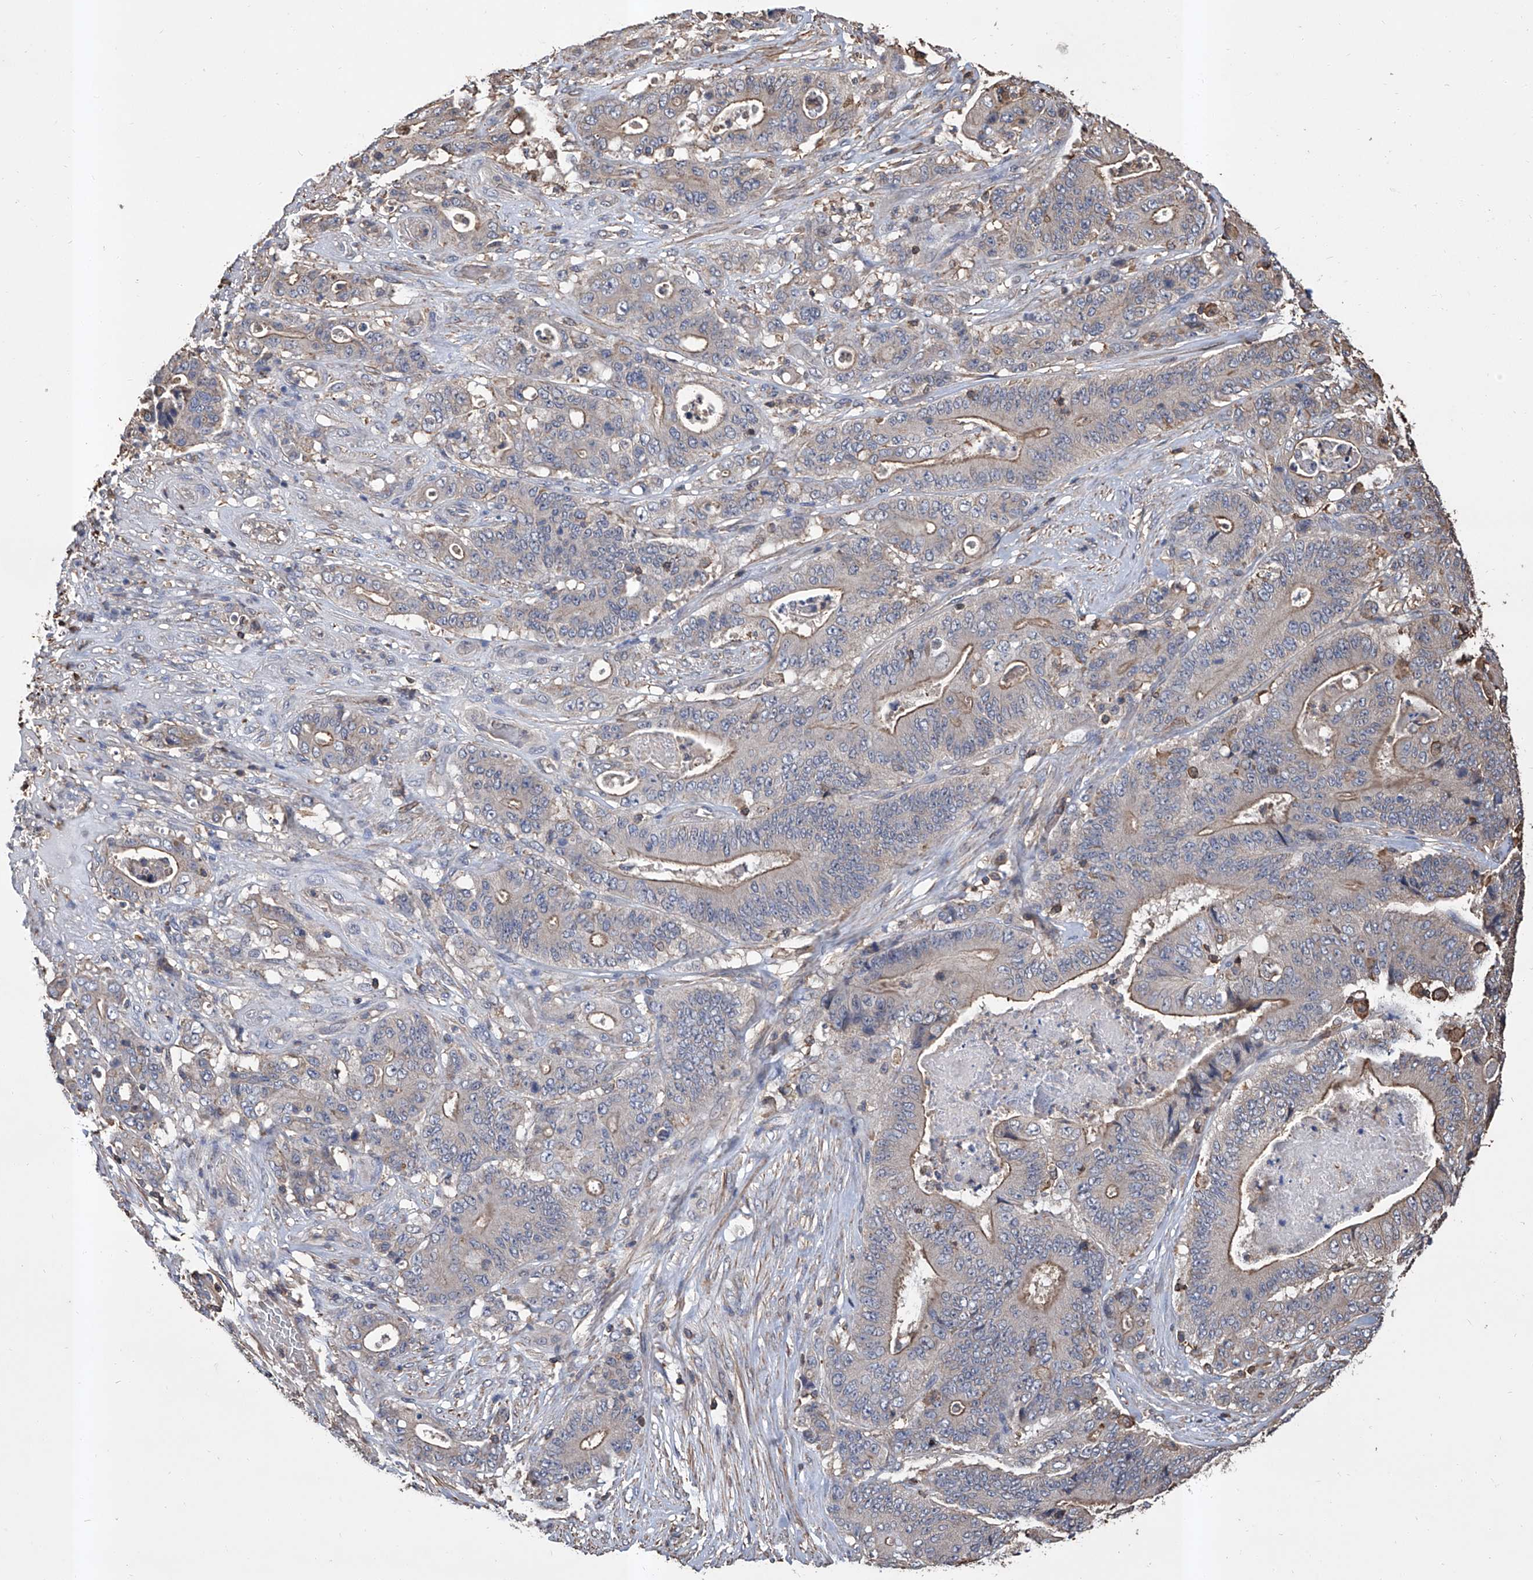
{"staining": {"intensity": "weak", "quantity": "<25%", "location": "cytoplasmic/membranous"}, "tissue": "stomach cancer", "cell_type": "Tumor cells", "image_type": "cancer", "snomed": [{"axis": "morphology", "description": "Adenocarcinoma, NOS"}, {"axis": "topography", "description": "Stomach"}], "caption": "An immunohistochemistry histopathology image of adenocarcinoma (stomach) is shown. There is no staining in tumor cells of adenocarcinoma (stomach). (Brightfield microscopy of DAB (3,3'-diaminobenzidine) immunohistochemistry (IHC) at high magnification).", "gene": "GPT", "patient": {"sex": "female", "age": 73}}